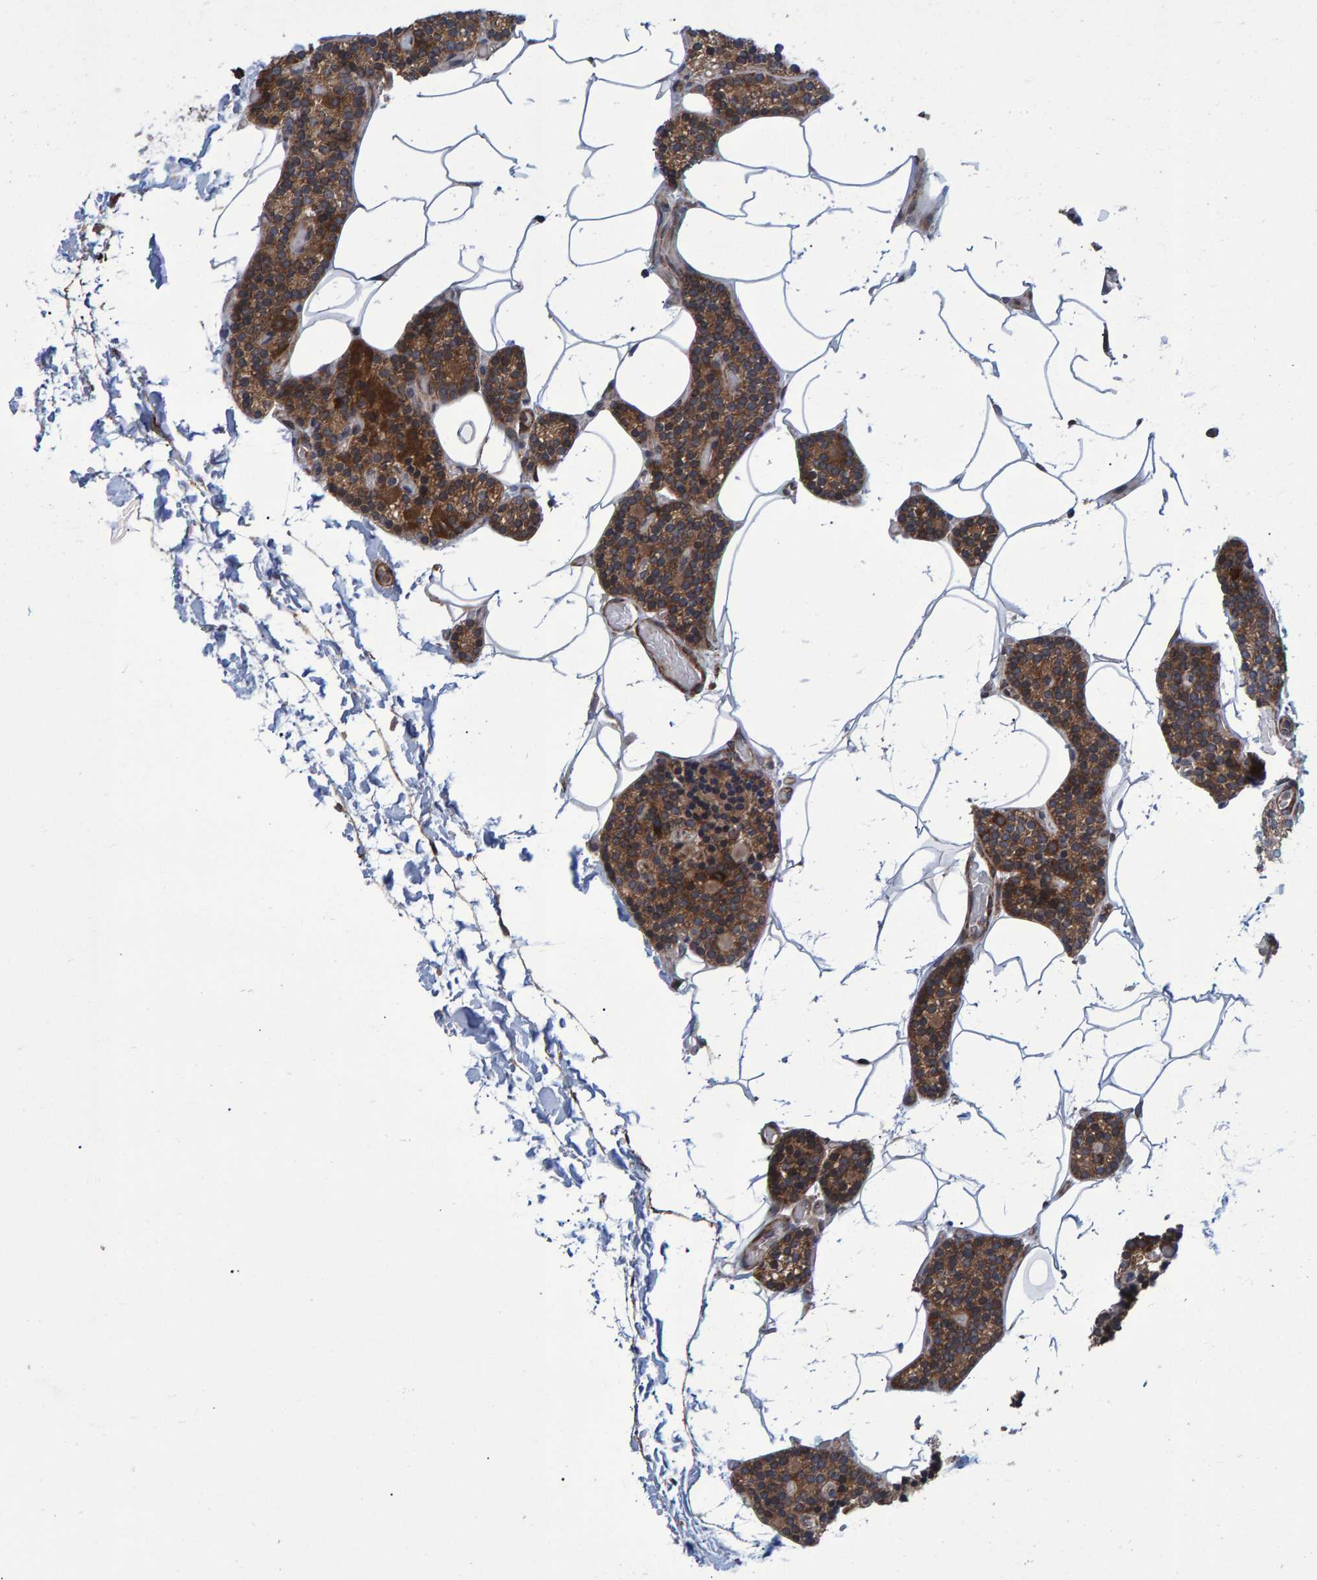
{"staining": {"intensity": "moderate", "quantity": ">75%", "location": "cytoplasmic/membranous"}, "tissue": "parathyroid gland", "cell_type": "Glandular cells", "image_type": "normal", "snomed": [{"axis": "morphology", "description": "Normal tissue, NOS"}, {"axis": "topography", "description": "Parathyroid gland"}], "caption": "High-magnification brightfield microscopy of unremarkable parathyroid gland stained with DAB (brown) and counterstained with hematoxylin (blue). glandular cells exhibit moderate cytoplasmic/membranous expression is identified in approximately>75% of cells.", "gene": "ATP6V1H", "patient": {"sex": "male", "age": 52}}